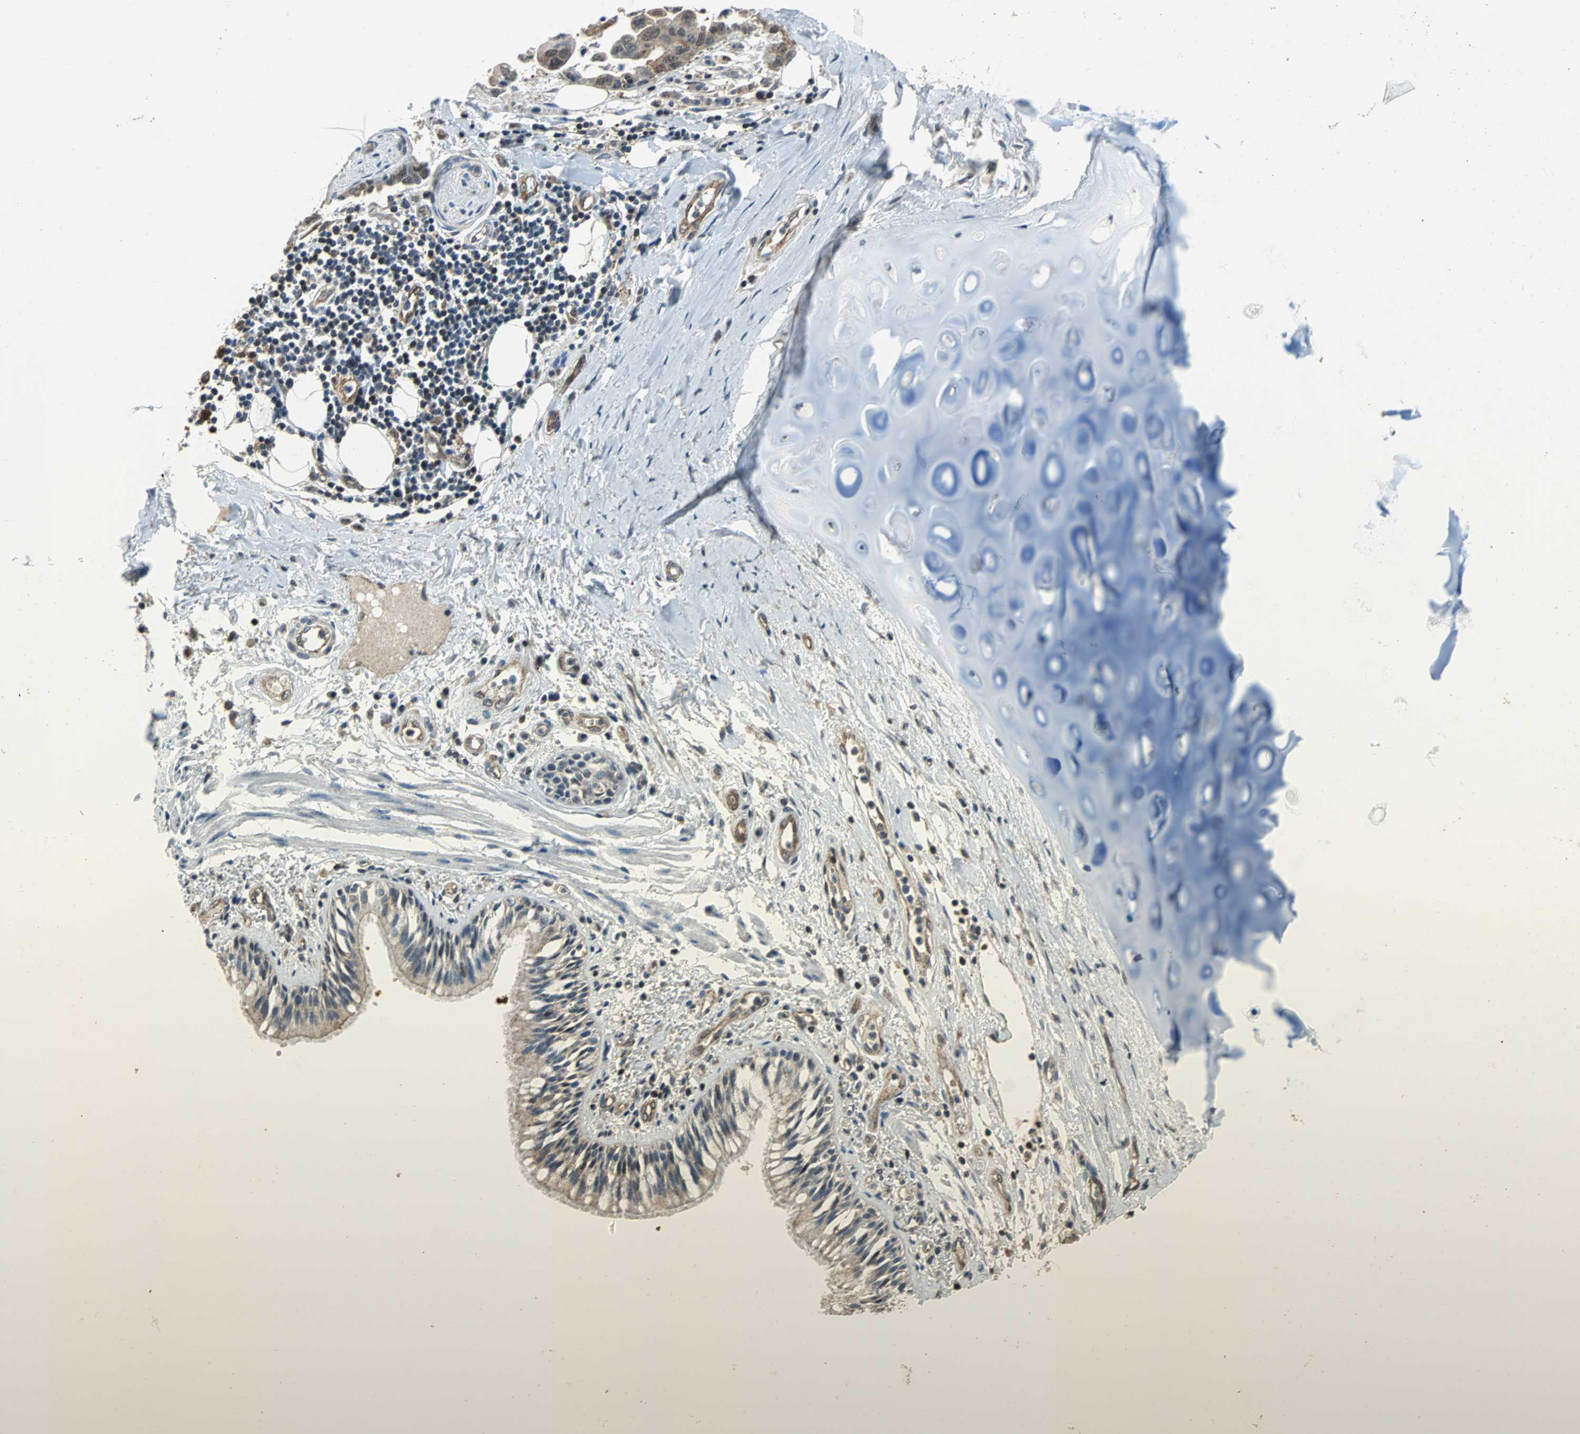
{"staining": {"intensity": "weak", "quantity": ">75%", "location": "cytoplasmic/membranous"}, "tissue": "lung cancer", "cell_type": "Tumor cells", "image_type": "cancer", "snomed": [{"axis": "morphology", "description": "Adenocarcinoma, NOS"}, {"axis": "topography", "description": "Lymph node"}, {"axis": "topography", "description": "Lung"}], "caption": "Protein analysis of lung cancer (adenocarcinoma) tissue exhibits weak cytoplasmic/membranous positivity in approximately >75% of tumor cells.", "gene": "GSDMD", "patient": {"sex": "male", "age": 64}}